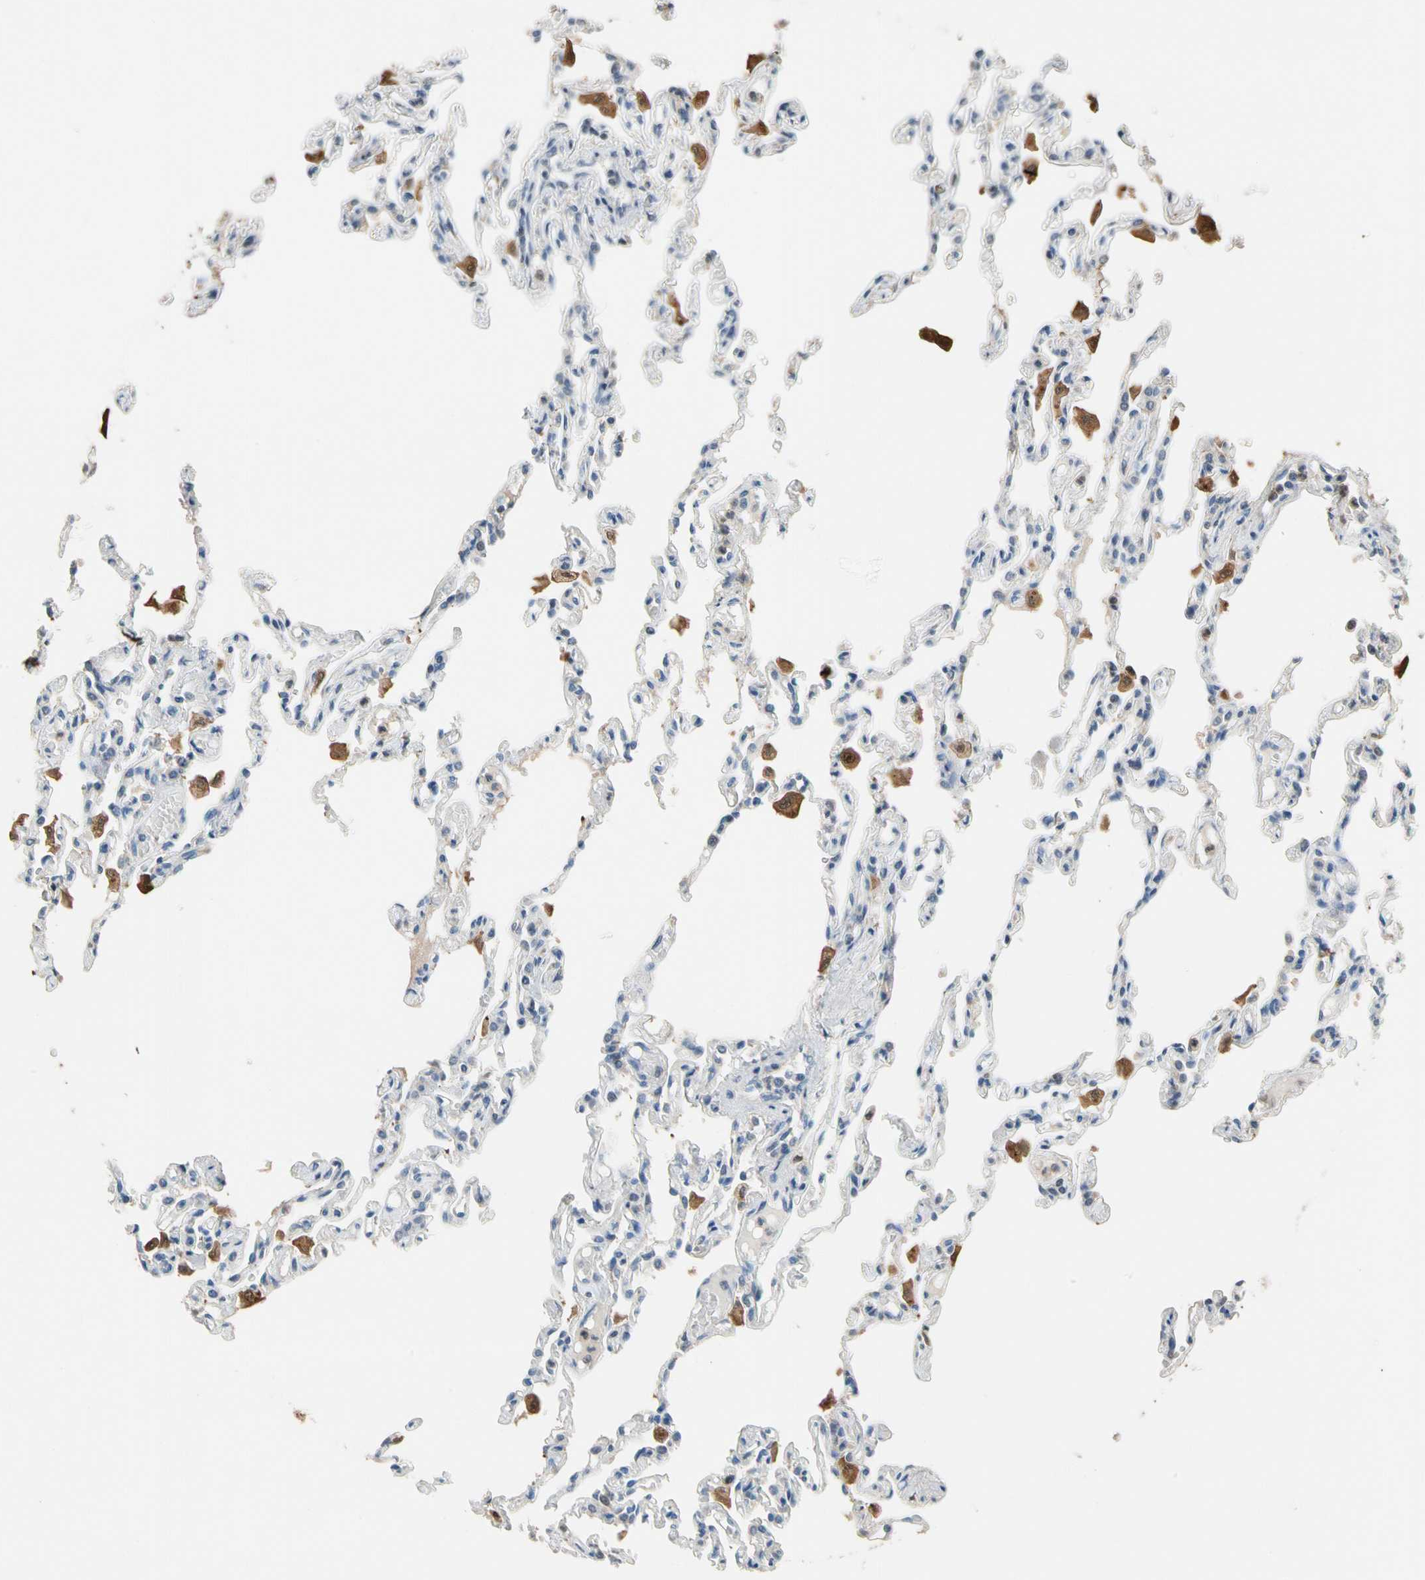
{"staining": {"intensity": "negative", "quantity": "none", "location": "none"}, "tissue": "lung", "cell_type": "Alveolar cells", "image_type": "normal", "snomed": [{"axis": "morphology", "description": "Normal tissue, NOS"}, {"axis": "topography", "description": "Lung"}], "caption": "DAB (3,3'-diaminobenzidine) immunohistochemical staining of benign lung shows no significant staining in alveolar cells.", "gene": "GPSM2", "patient": {"sex": "male", "age": 21}}